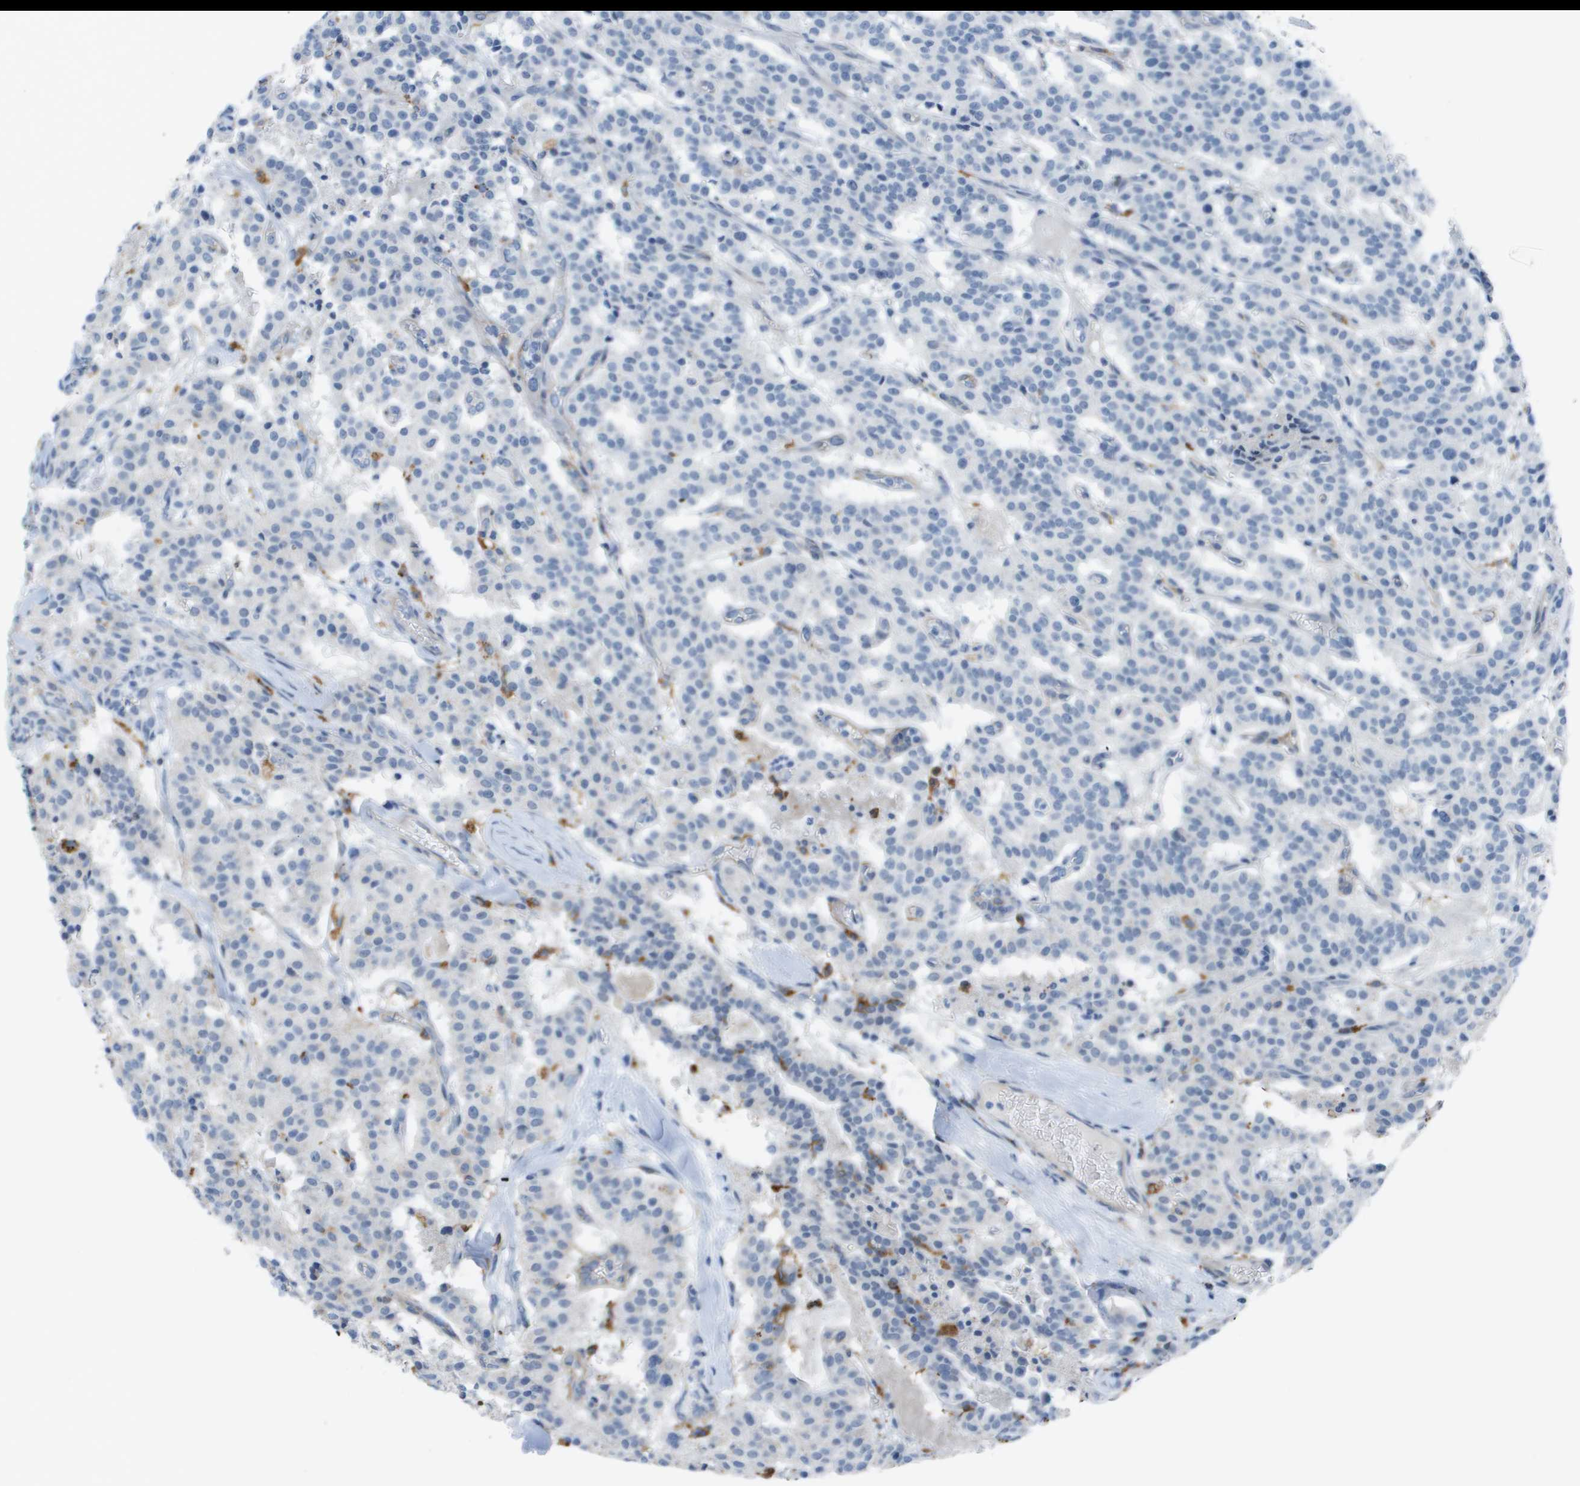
{"staining": {"intensity": "negative", "quantity": "none", "location": "none"}, "tissue": "carcinoid", "cell_type": "Tumor cells", "image_type": "cancer", "snomed": [{"axis": "morphology", "description": "Carcinoid, malignant, NOS"}, {"axis": "topography", "description": "Lung"}], "caption": "Malignant carcinoid stained for a protein using immunohistochemistry demonstrates no expression tumor cells.", "gene": "ZBTB43", "patient": {"sex": "male", "age": 30}}